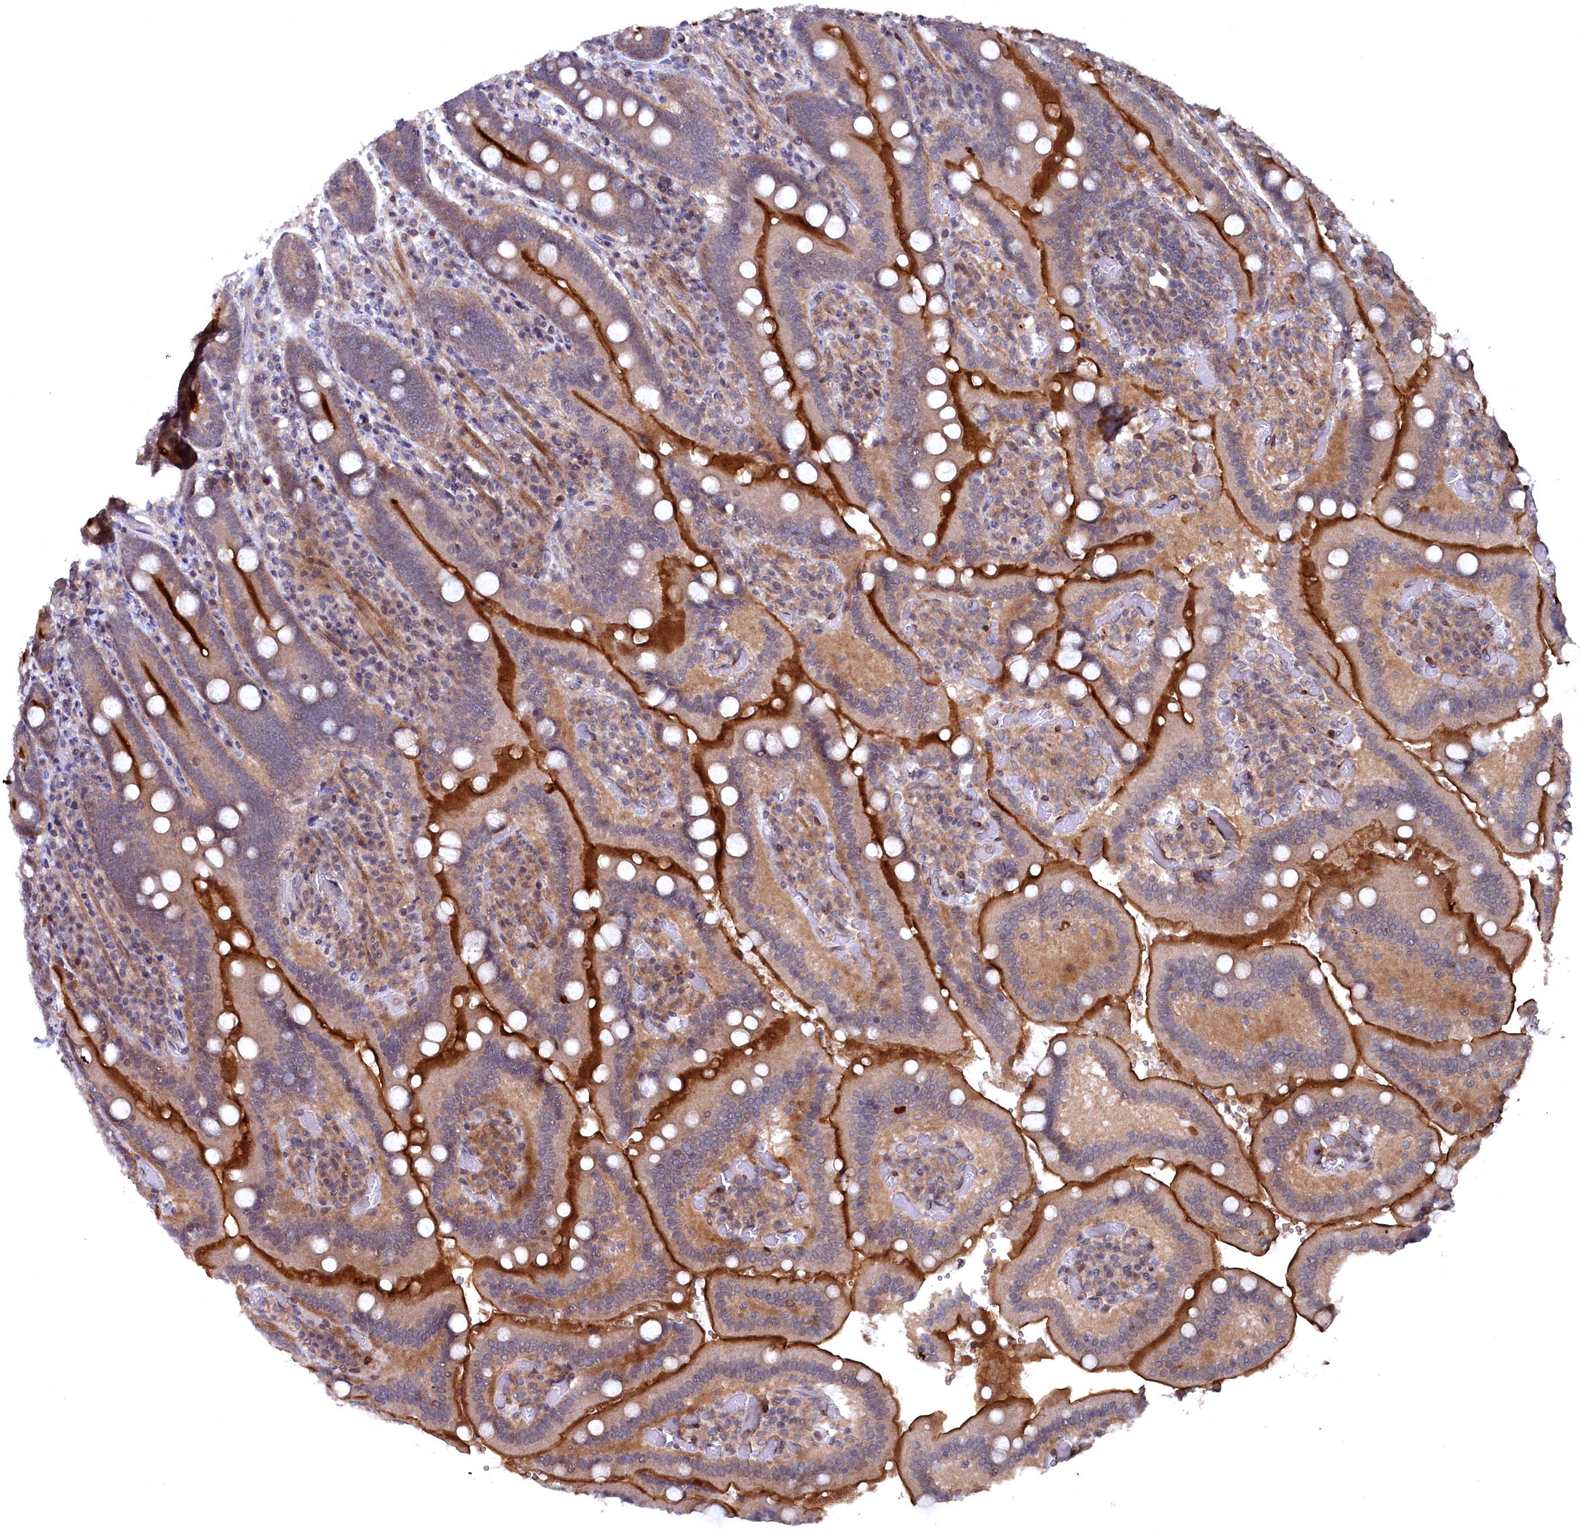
{"staining": {"intensity": "strong", "quantity": ">75%", "location": "cytoplasmic/membranous"}, "tissue": "duodenum", "cell_type": "Glandular cells", "image_type": "normal", "snomed": [{"axis": "morphology", "description": "Normal tissue, NOS"}, {"axis": "topography", "description": "Duodenum"}], "caption": "IHC of benign duodenum demonstrates high levels of strong cytoplasmic/membranous staining in approximately >75% of glandular cells.", "gene": "TMC5", "patient": {"sex": "female", "age": 62}}